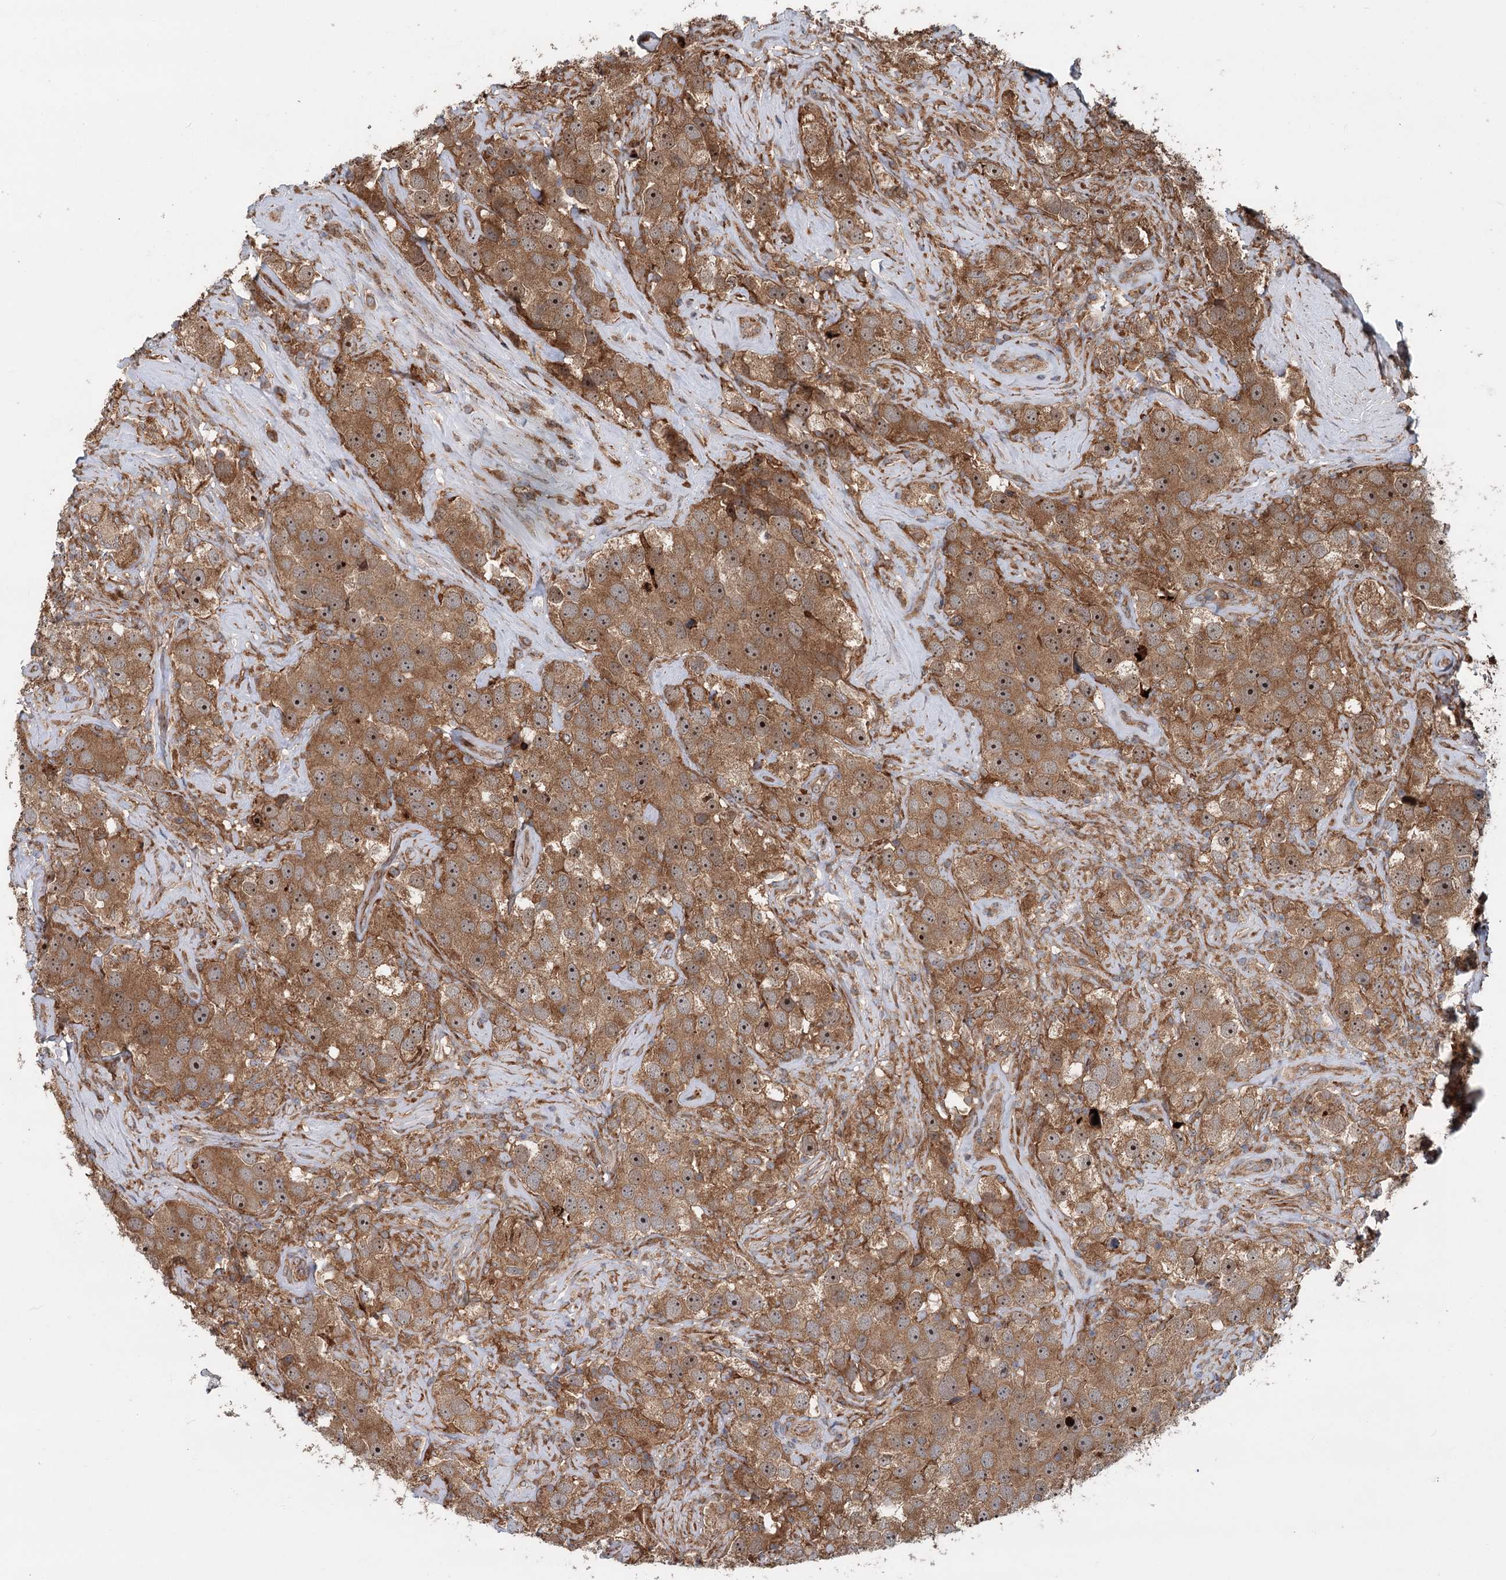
{"staining": {"intensity": "moderate", "quantity": ">75%", "location": "cytoplasmic/membranous,nuclear"}, "tissue": "testis cancer", "cell_type": "Tumor cells", "image_type": "cancer", "snomed": [{"axis": "morphology", "description": "Seminoma, NOS"}, {"axis": "topography", "description": "Testis"}], "caption": "Immunohistochemistry (DAB (3,3'-diaminobenzidine)) staining of human seminoma (testis) displays moderate cytoplasmic/membranous and nuclear protein expression in approximately >75% of tumor cells. The protein of interest is shown in brown color, while the nuclei are stained blue.", "gene": "RNF111", "patient": {"sex": "male", "age": 49}}